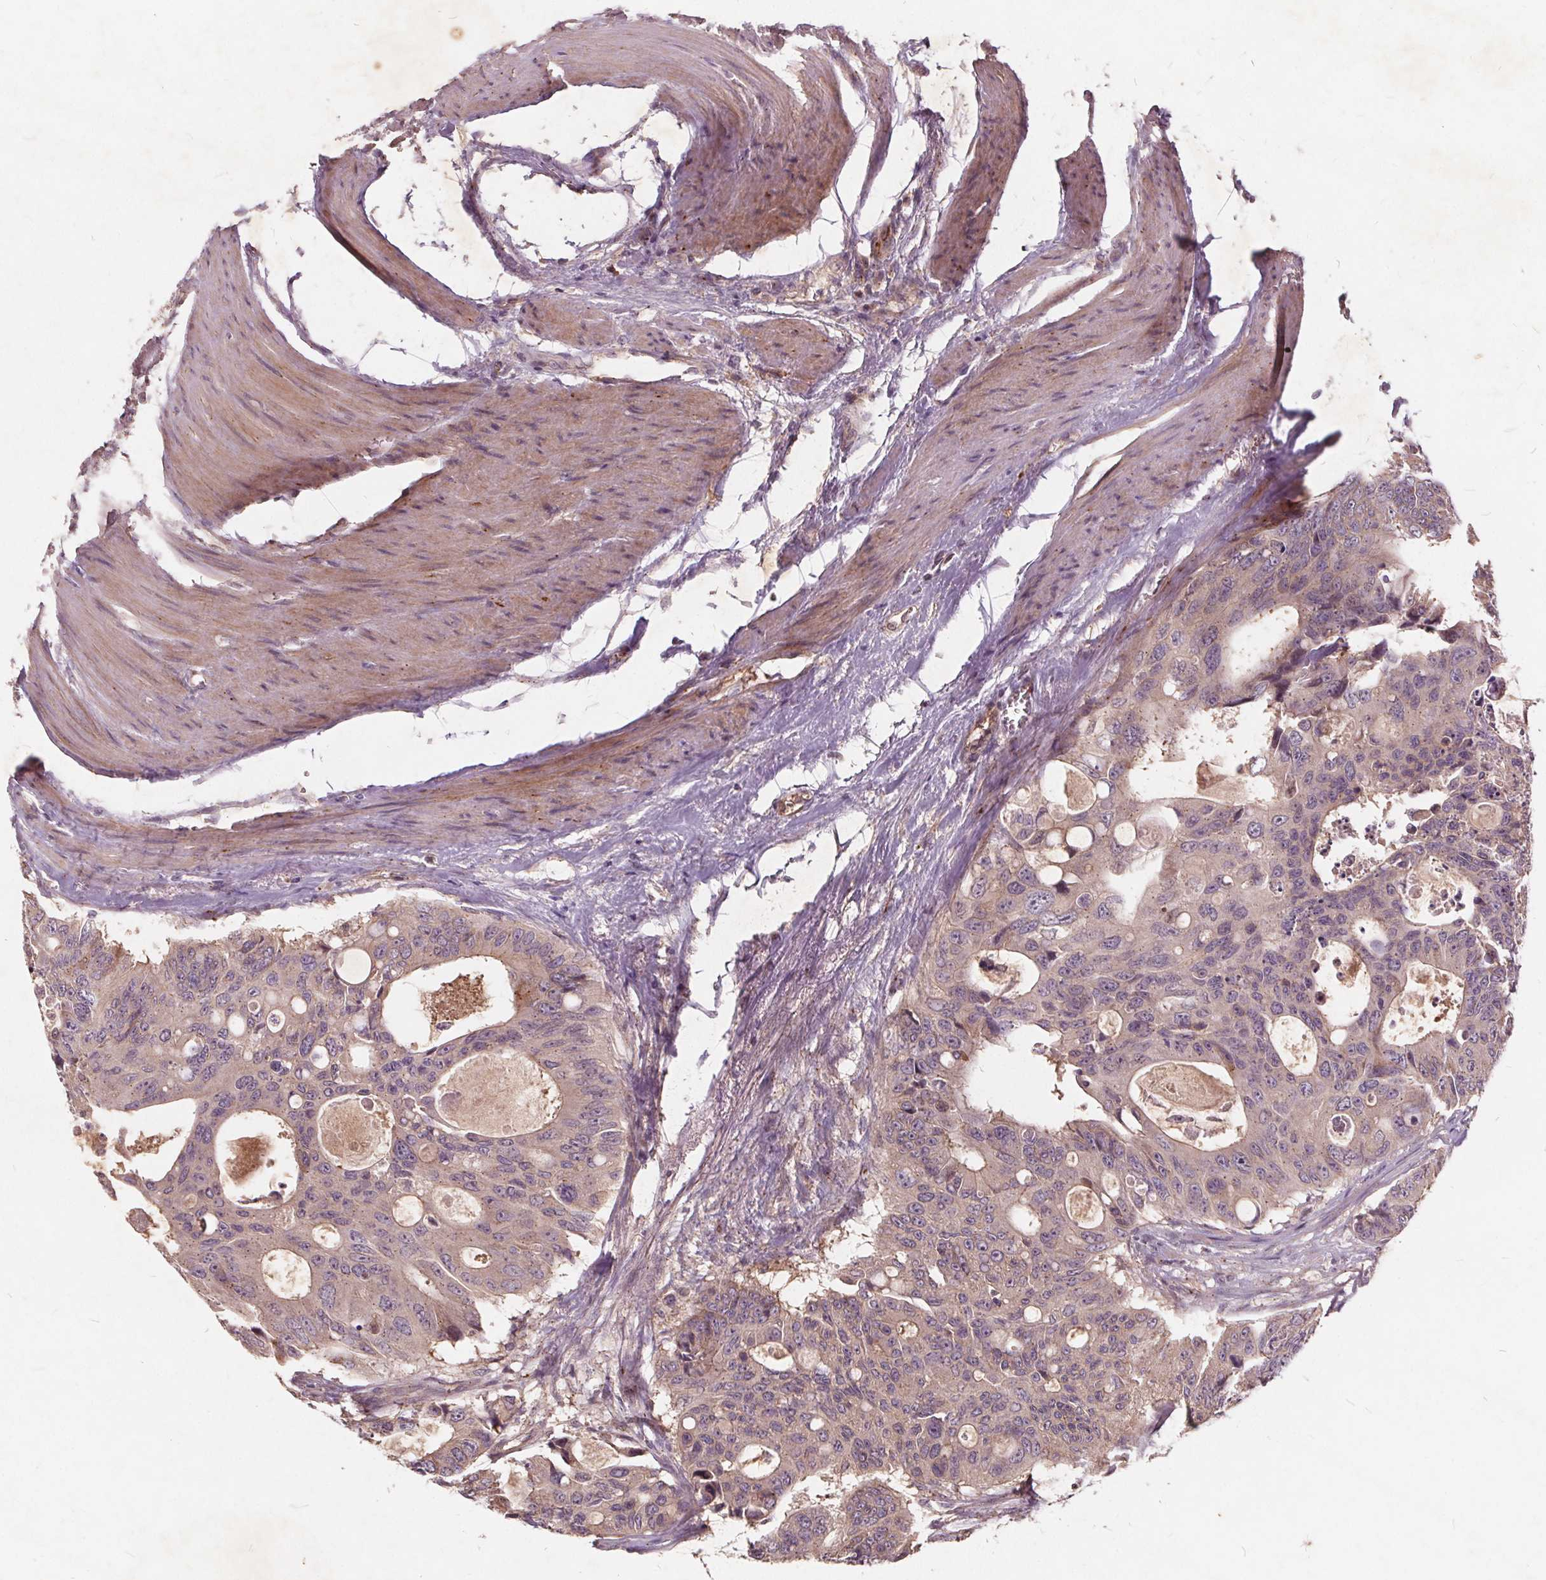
{"staining": {"intensity": "negative", "quantity": "none", "location": "none"}, "tissue": "colorectal cancer", "cell_type": "Tumor cells", "image_type": "cancer", "snomed": [{"axis": "morphology", "description": "Adenocarcinoma, NOS"}, {"axis": "topography", "description": "Rectum"}], "caption": "DAB immunohistochemical staining of colorectal cancer (adenocarcinoma) displays no significant positivity in tumor cells. Nuclei are stained in blue.", "gene": "CSNK1G2", "patient": {"sex": "male", "age": 76}}